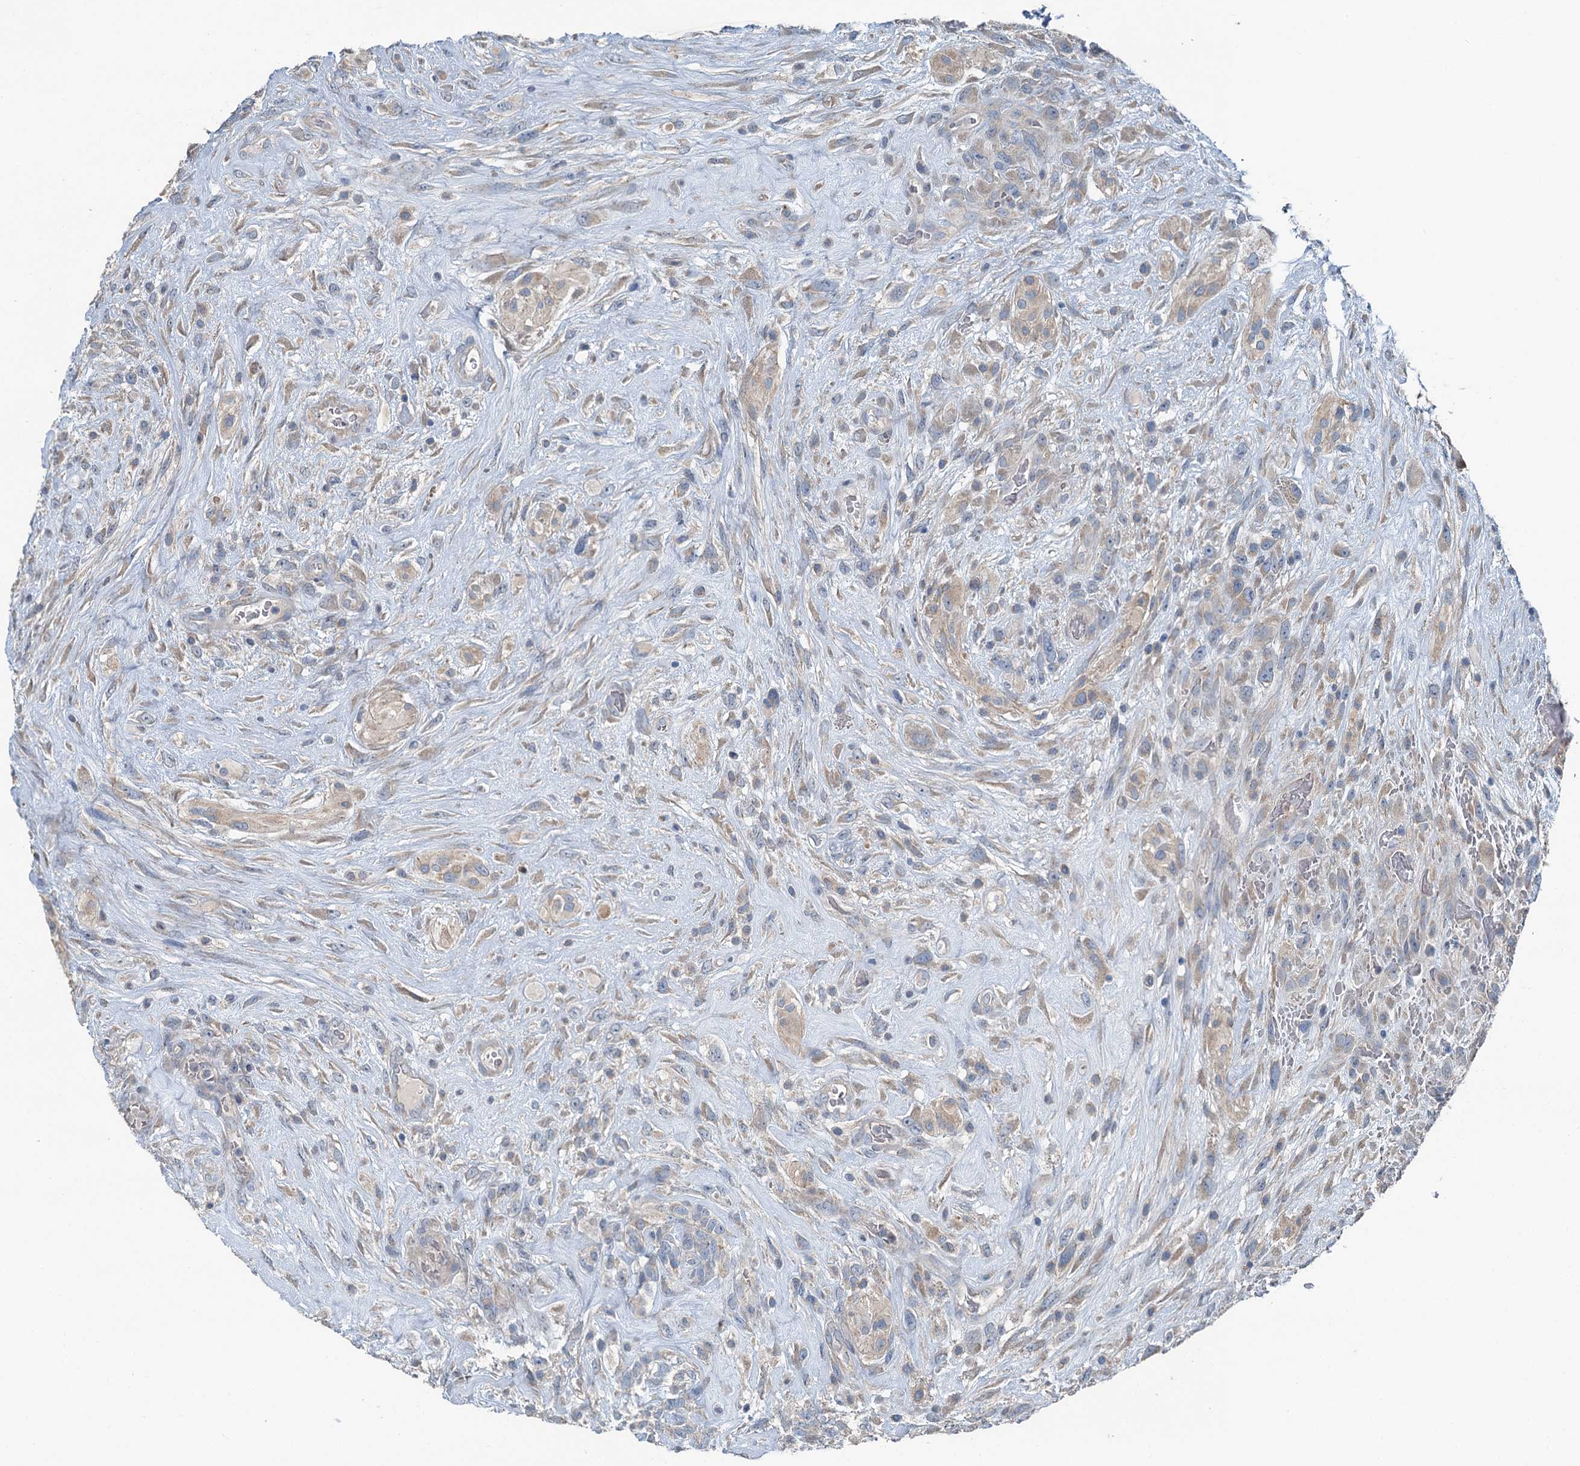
{"staining": {"intensity": "weak", "quantity": ">75%", "location": "cytoplasmic/membranous"}, "tissue": "glioma", "cell_type": "Tumor cells", "image_type": "cancer", "snomed": [{"axis": "morphology", "description": "Glioma, malignant, High grade"}, {"axis": "topography", "description": "Brain"}], "caption": "A micrograph showing weak cytoplasmic/membranous staining in approximately >75% of tumor cells in glioma, as visualized by brown immunohistochemical staining.", "gene": "C6orf120", "patient": {"sex": "male", "age": 61}}